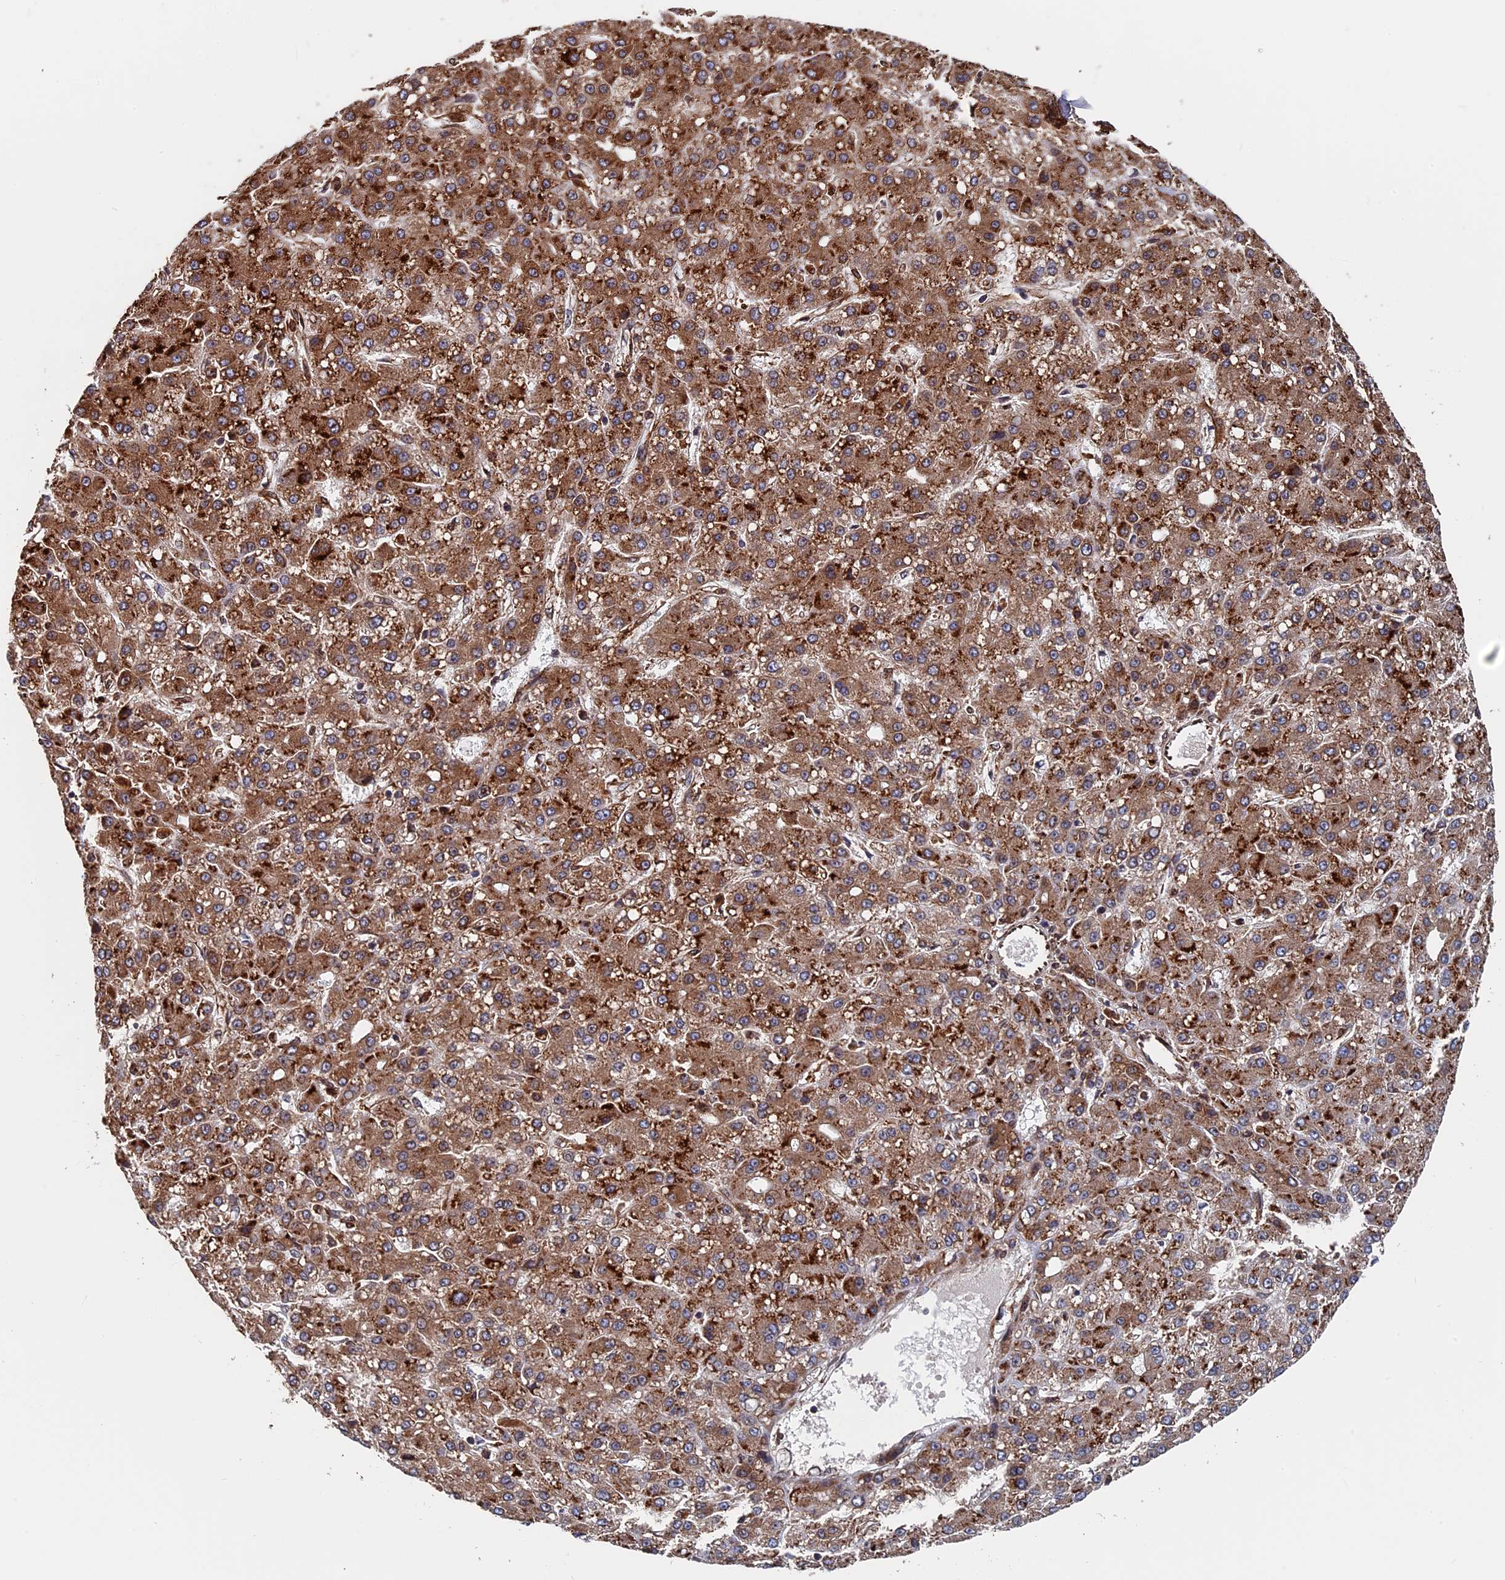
{"staining": {"intensity": "strong", "quantity": ">75%", "location": "cytoplasmic/membranous"}, "tissue": "liver cancer", "cell_type": "Tumor cells", "image_type": "cancer", "snomed": [{"axis": "morphology", "description": "Carcinoma, Hepatocellular, NOS"}, {"axis": "topography", "description": "Liver"}], "caption": "Liver cancer (hepatocellular carcinoma) tissue reveals strong cytoplasmic/membranous staining in approximately >75% of tumor cells, visualized by immunohistochemistry.", "gene": "RPUSD1", "patient": {"sex": "male", "age": 67}}